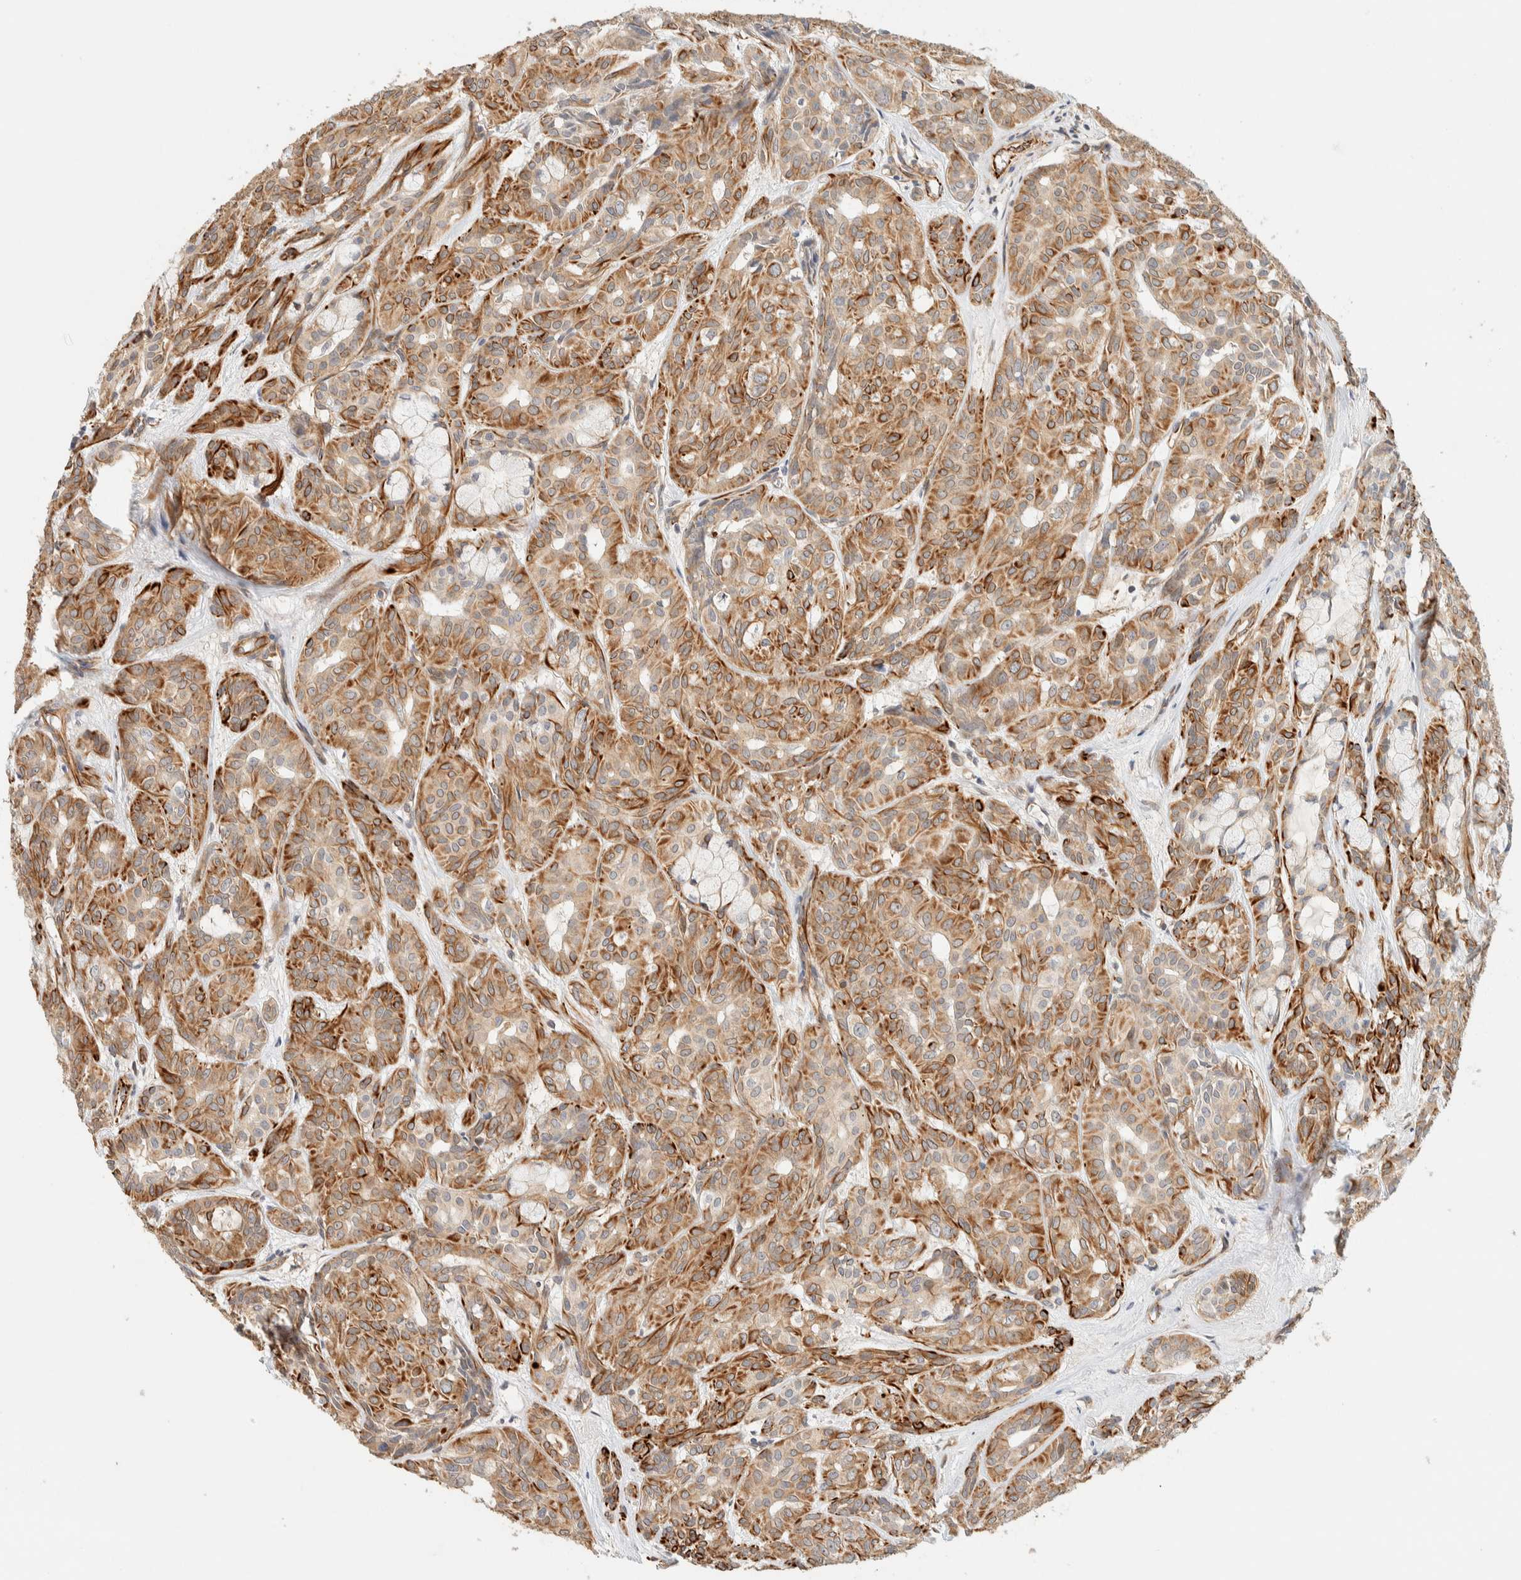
{"staining": {"intensity": "moderate", "quantity": ">75%", "location": "cytoplasmic/membranous"}, "tissue": "head and neck cancer", "cell_type": "Tumor cells", "image_type": "cancer", "snomed": [{"axis": "morphology", "description": "Adenocarcinoma, NOS"}, {"axis": "topography", "description": "Salivary gland, NOS"}, {"axis": "topography", "description": "Head-Neck"}], "caption": "IHC staining of head and neck adenocarcinoma, which reveals medium levels of moderate cytoplasmic/membranous expression in approximately >75% of tumor cells indicating moderate cytoplasmic/membranous protein positivity. The staining was performed using DAB (3,3'-diaminobenzidine) (brown) for protein detection and nuclei were counterstained in hematoxylin (blue).", "gene": "FAT1", "patient": {"sex": "female", "age": 76}}